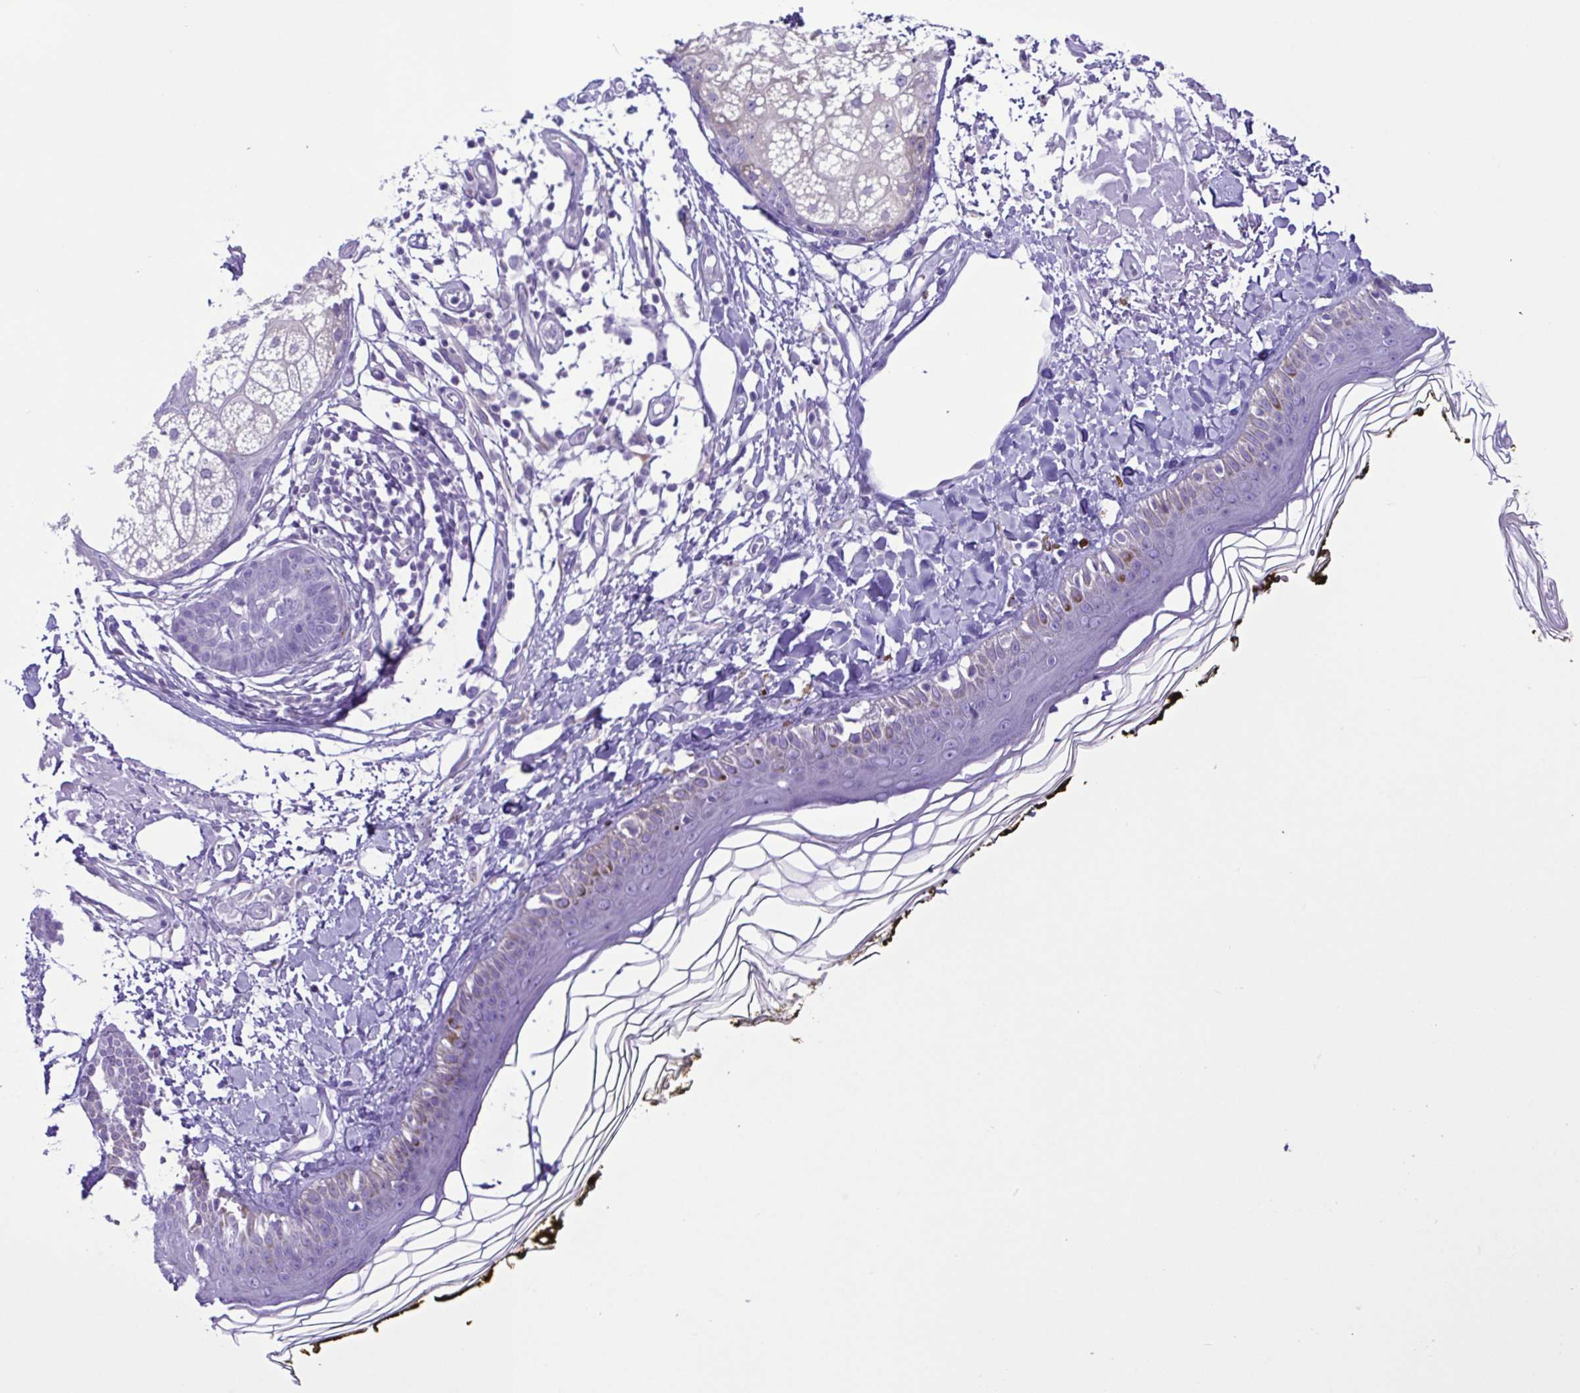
{"staining": {"intensity": "negative", "quantity": "none", "location": "none"}, "tissue": "skin", "cell_type": "Fibroblasts", "image_type": "normal", "snomed": [{"axis": "morphology", "description": "Normal tissue, NOS"}, {"axis": "topography", "description": "Skin"}], "caption": "Fibroblasts are negative for protein expression in unremarkable human skin. (DAB immunohistochemistry (IHC) with hematoxylin counter stain).", "gene": "SYT1", "patient": {"sex": "male", "age": 76}}